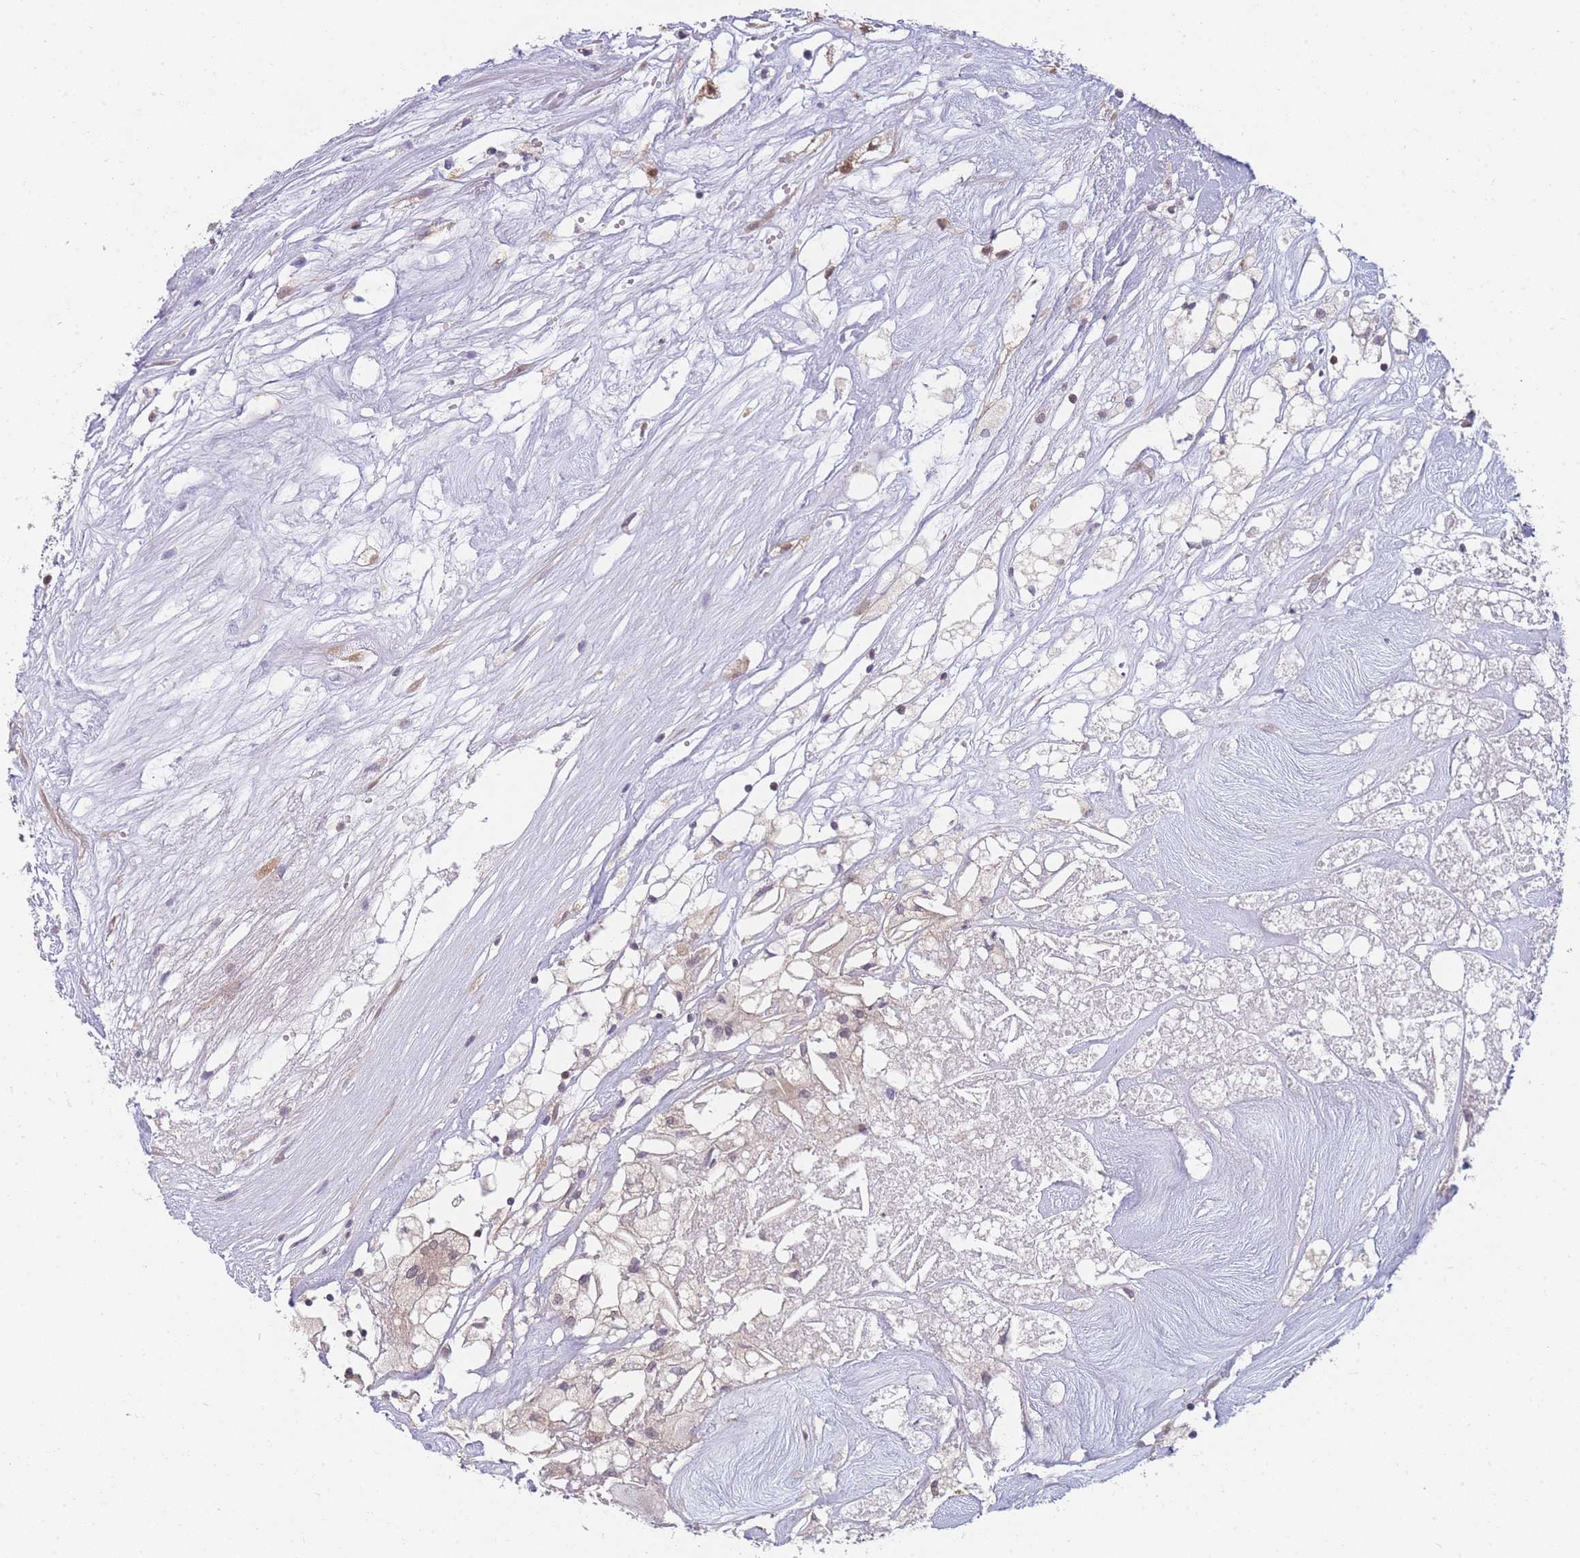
{"staining": {"intensity": "negative", "quantity": "none", "location": "none"}, "tissue": "renal cancer", "cell_type": "Tumor cells", "image_type": "cancer", "snomed": [{"axis": "morphology", "description": "Adenocarcinoma, NOS"}, {"axis": "topography", "description": "Kidney"}], "caption": "Micrograph shows no significant protein positivity in tumor cells of renal cancer. (DAB (3,3'-diaminobenzidine) IHC with hematoxylin counter stain).", "gene": "MRI1", "patient": {"sex": "male", "age": 59}}